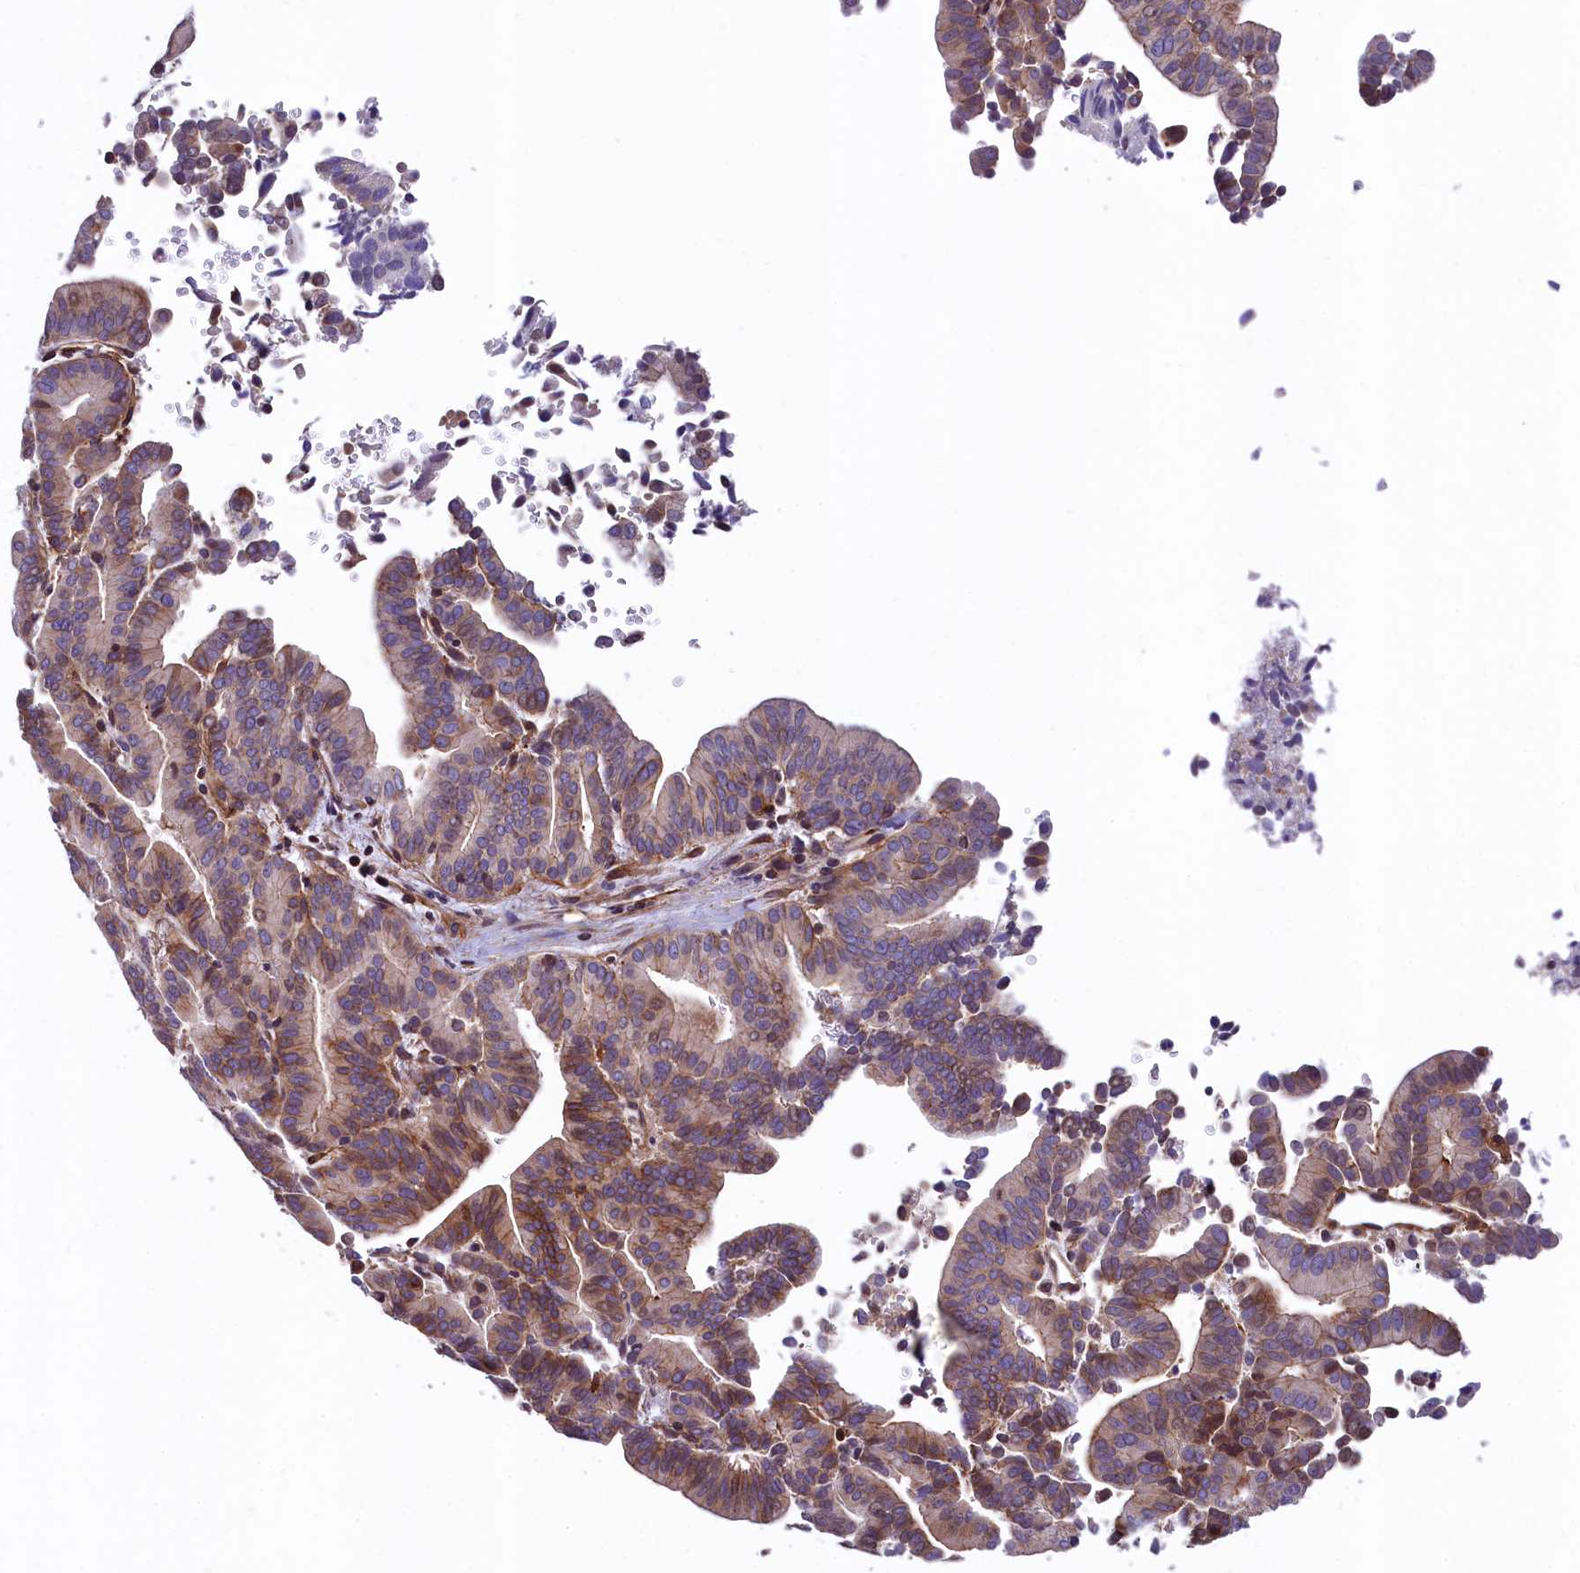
{"staining": {"intensity": "moderate", "quantity": ">75%", "location": "cytoplasmic/membranous"}, "tissue": "liver cancer", "cell_type": "Tumor cells", "image_type": "cancer", "snomed": [{"axis": "morphology", "description": "Cholangiocarcinoma"}, {"axis": "topography", "description": "Liver"}], "caption": "The photomicrograph shows staining of cholangiocarcinoma (liver), revealing moderate cytoplasmic/membranous protein expression (brown color) within tumor cells. The staining was performed using DAB (3,3'-diaminobenzidine), with brown indicating positive protein expression. Nuclei are stained blue with hematoxylin.", "gene": "ZNF2", "patient": {"sex": "female", "age": 75}}